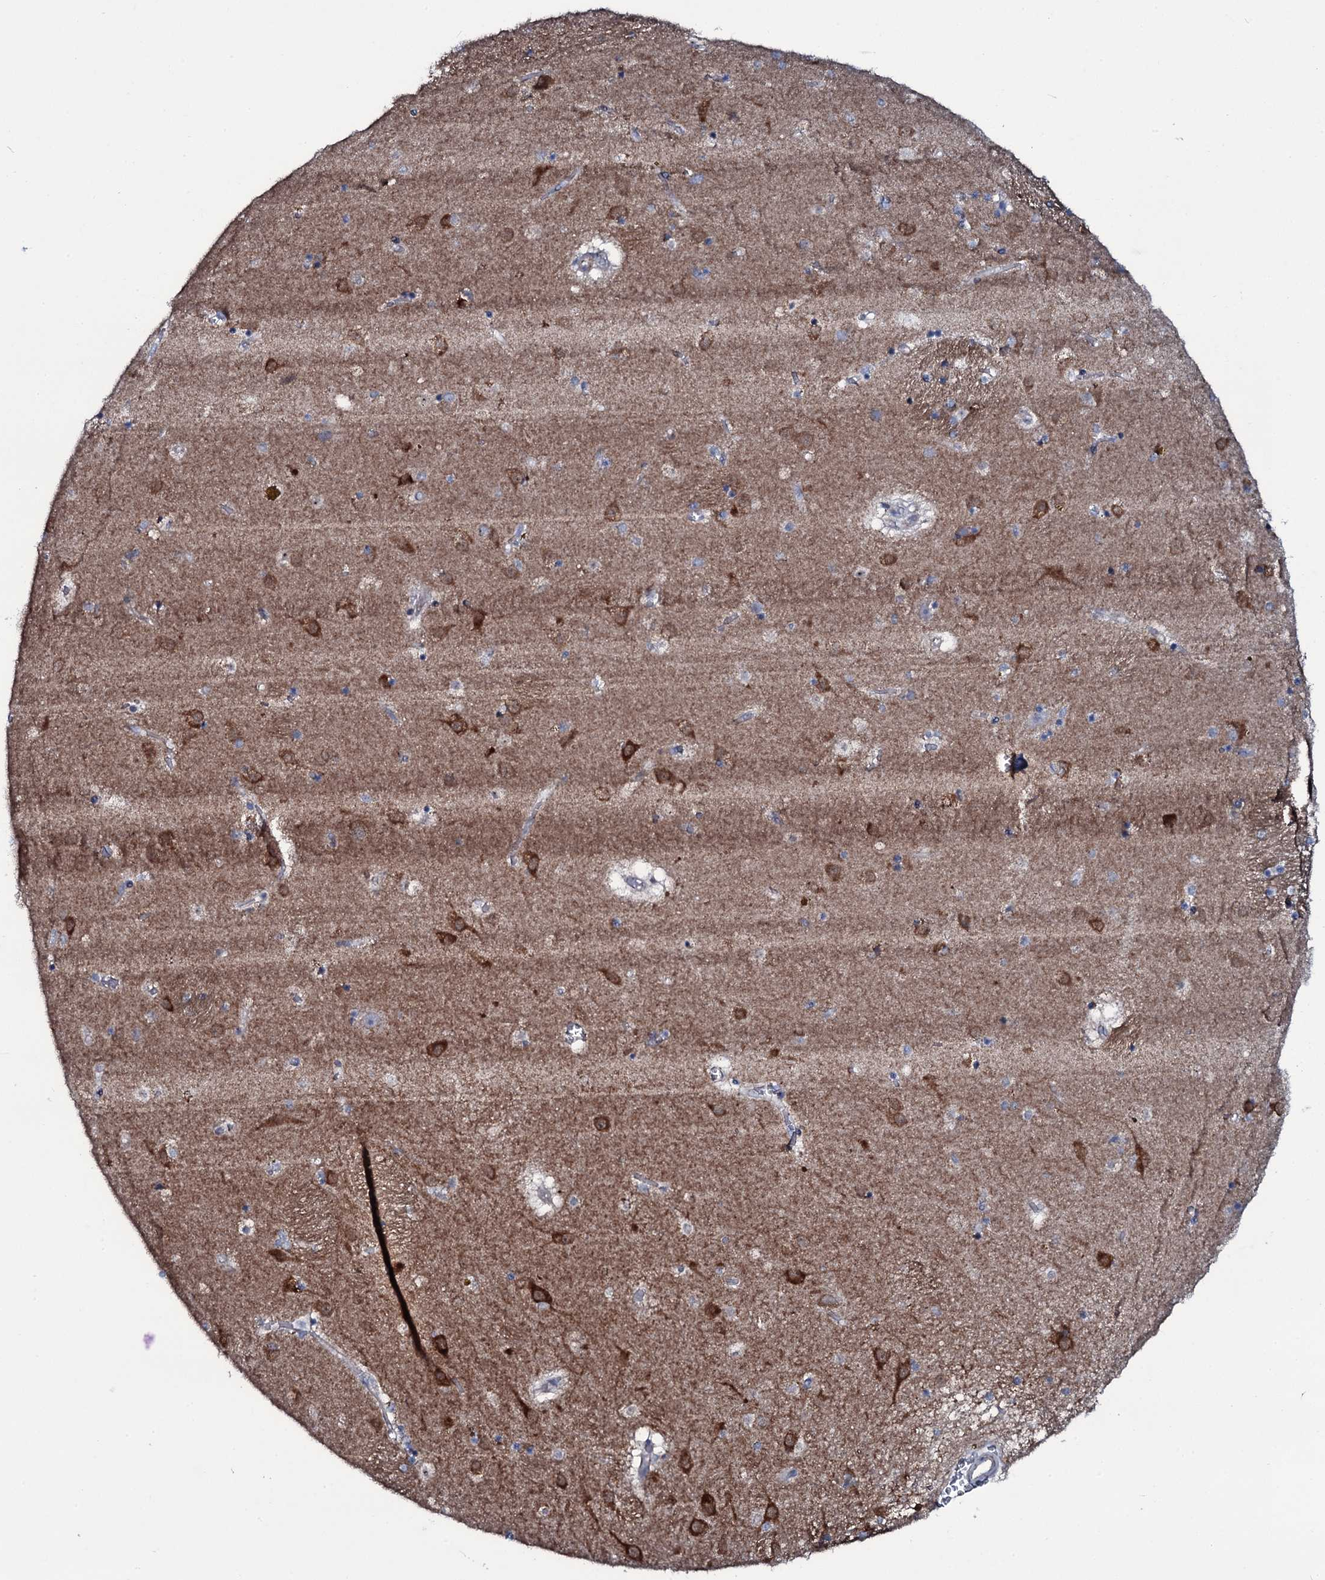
{"staining": {"intensity": "weak", "quantity": "<25%", "location": "cytoplasmic/membranous"}, "tissue": "caudate", "cell_type": "Glial cells", "image_type": "normal", "snomed": [{"axis": "morphology", "description": "Normal tissue, NOS"}, {"axis": "topography", "description": "Lateral ventricle wall"}], "caption": "Glial cells show no significant protein expression in normal caudate.", "gene": "WIPF3", "patient": {"sex": "male", "age": 70}}